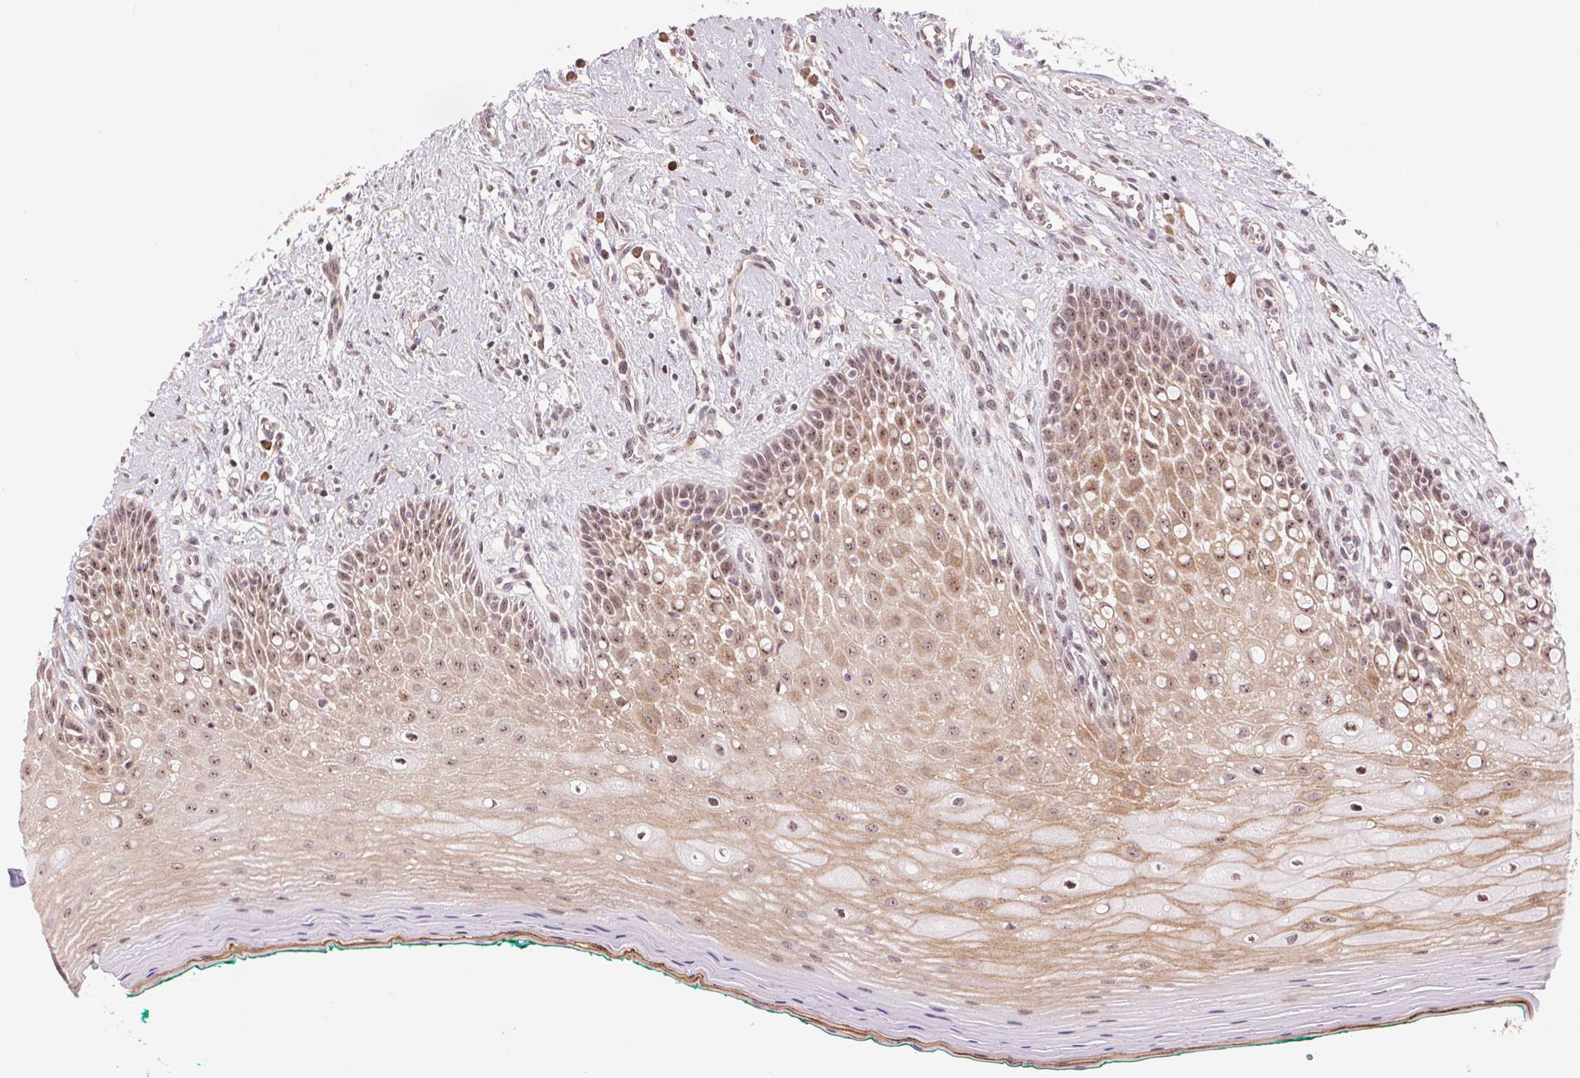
{"staining": {"intensity": "moderate", "quantity": ">75%", "location": "cytoplasmic/membranous,nuclear"}, "tissue": "oral mucosa", "cell_type": "Squamous epithelial cells", "image_type": "normal", "snomed": [{"axis": "morphology", "description": "Normal tissue, NOS"}, {"axis": "topography", "description": "Oral tissue"}], "caption": "Protein staining demonstrates moderate cytoplasmic/membranous,nuclear positivity in about >75% of squamous epithelial cells in unremarkable oral mucosa.", "gene": "CHMP4B", "patient": {"sex": "female", "age": 83}}